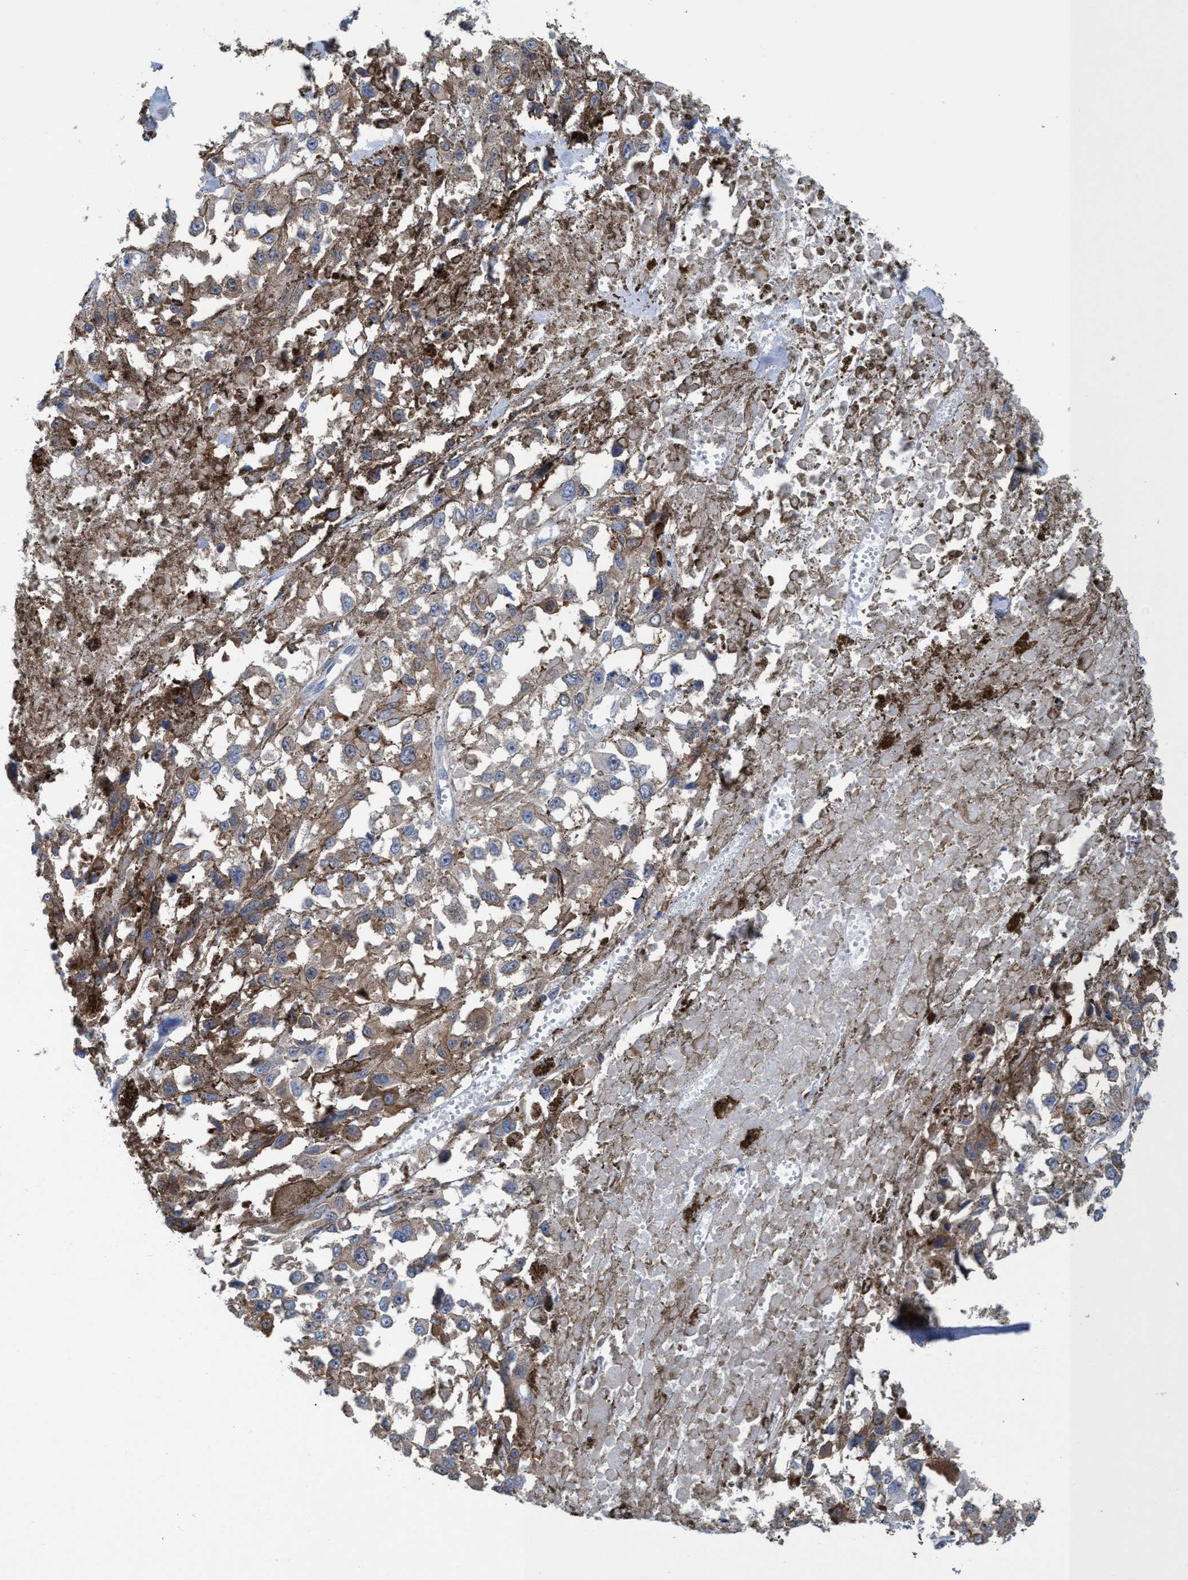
{"staining": {"intensity": "moderate", "quantity": ">75%", "location": "cytoplasmic/membranous"}, "tissue": "melanoma", "cell_type": "Tumor cells", "image_type": "cancer", "snomed": [{"axis": "morphology", "description": "Malignant melanoma, Metastatic site"}, {"axis": "topography", "description": "Lymph node"}], "caption": "Malignant melanoma (metastatic site) was stained to show a protein in brown. There is medium levels of moderate cytoplasmic/membranous staining in about >75% of tumor cells. The staining was performed using DAB (3,3'-diaminobenzidine), with brown indicating positive protein expression. Nuclei are stained blue with hematoxylin.", "gene": "EZR", "patient": {"sex": "male", "age": 59}}